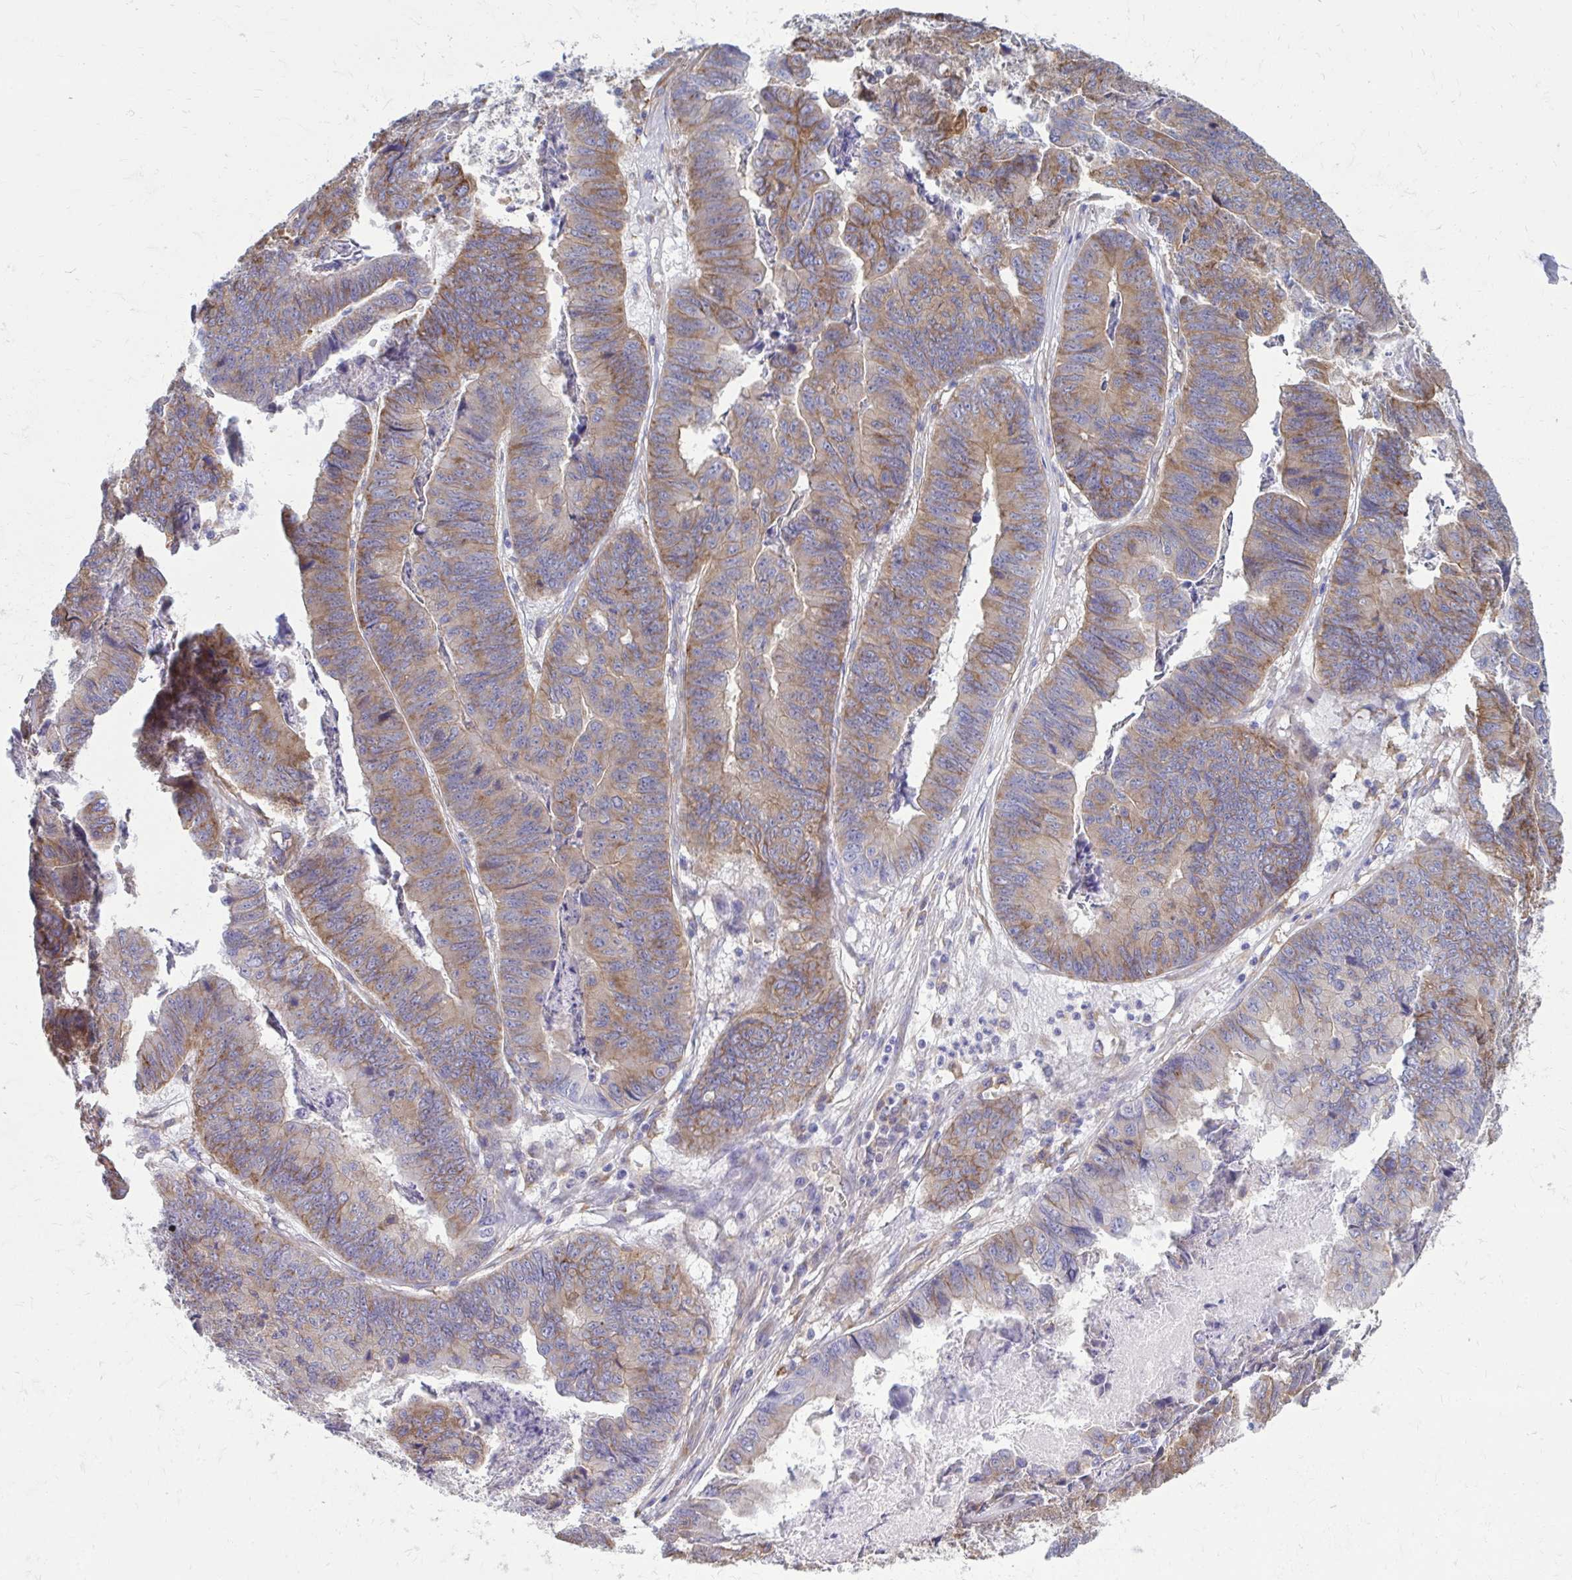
{"staining": {"intensity": "moderate", "quantity": "25%-75%", "location": "cytoplasmic/membranous"}, "tissue": "stomach cancer", "cell_type": "Tumor cells", "image_type": "cancer", "snomed": [{"axis": "morphology", "description": "Adenocarcinoma, NOS"}, {"axis": "topography", "description": "Stomach, lower"}], "caption": "Protein expression analysis of human stomach adenocarcinoma reveals moderate cytoplasmic/membranous positivity in approximately 25%-75% of tumor cells. (DAB (3,3'-diaminobenzidine) = brown stain, brightfield microscopy at high magnification).", "gene": "CLTA", "patient": {"sex": "male", "age": 77}}